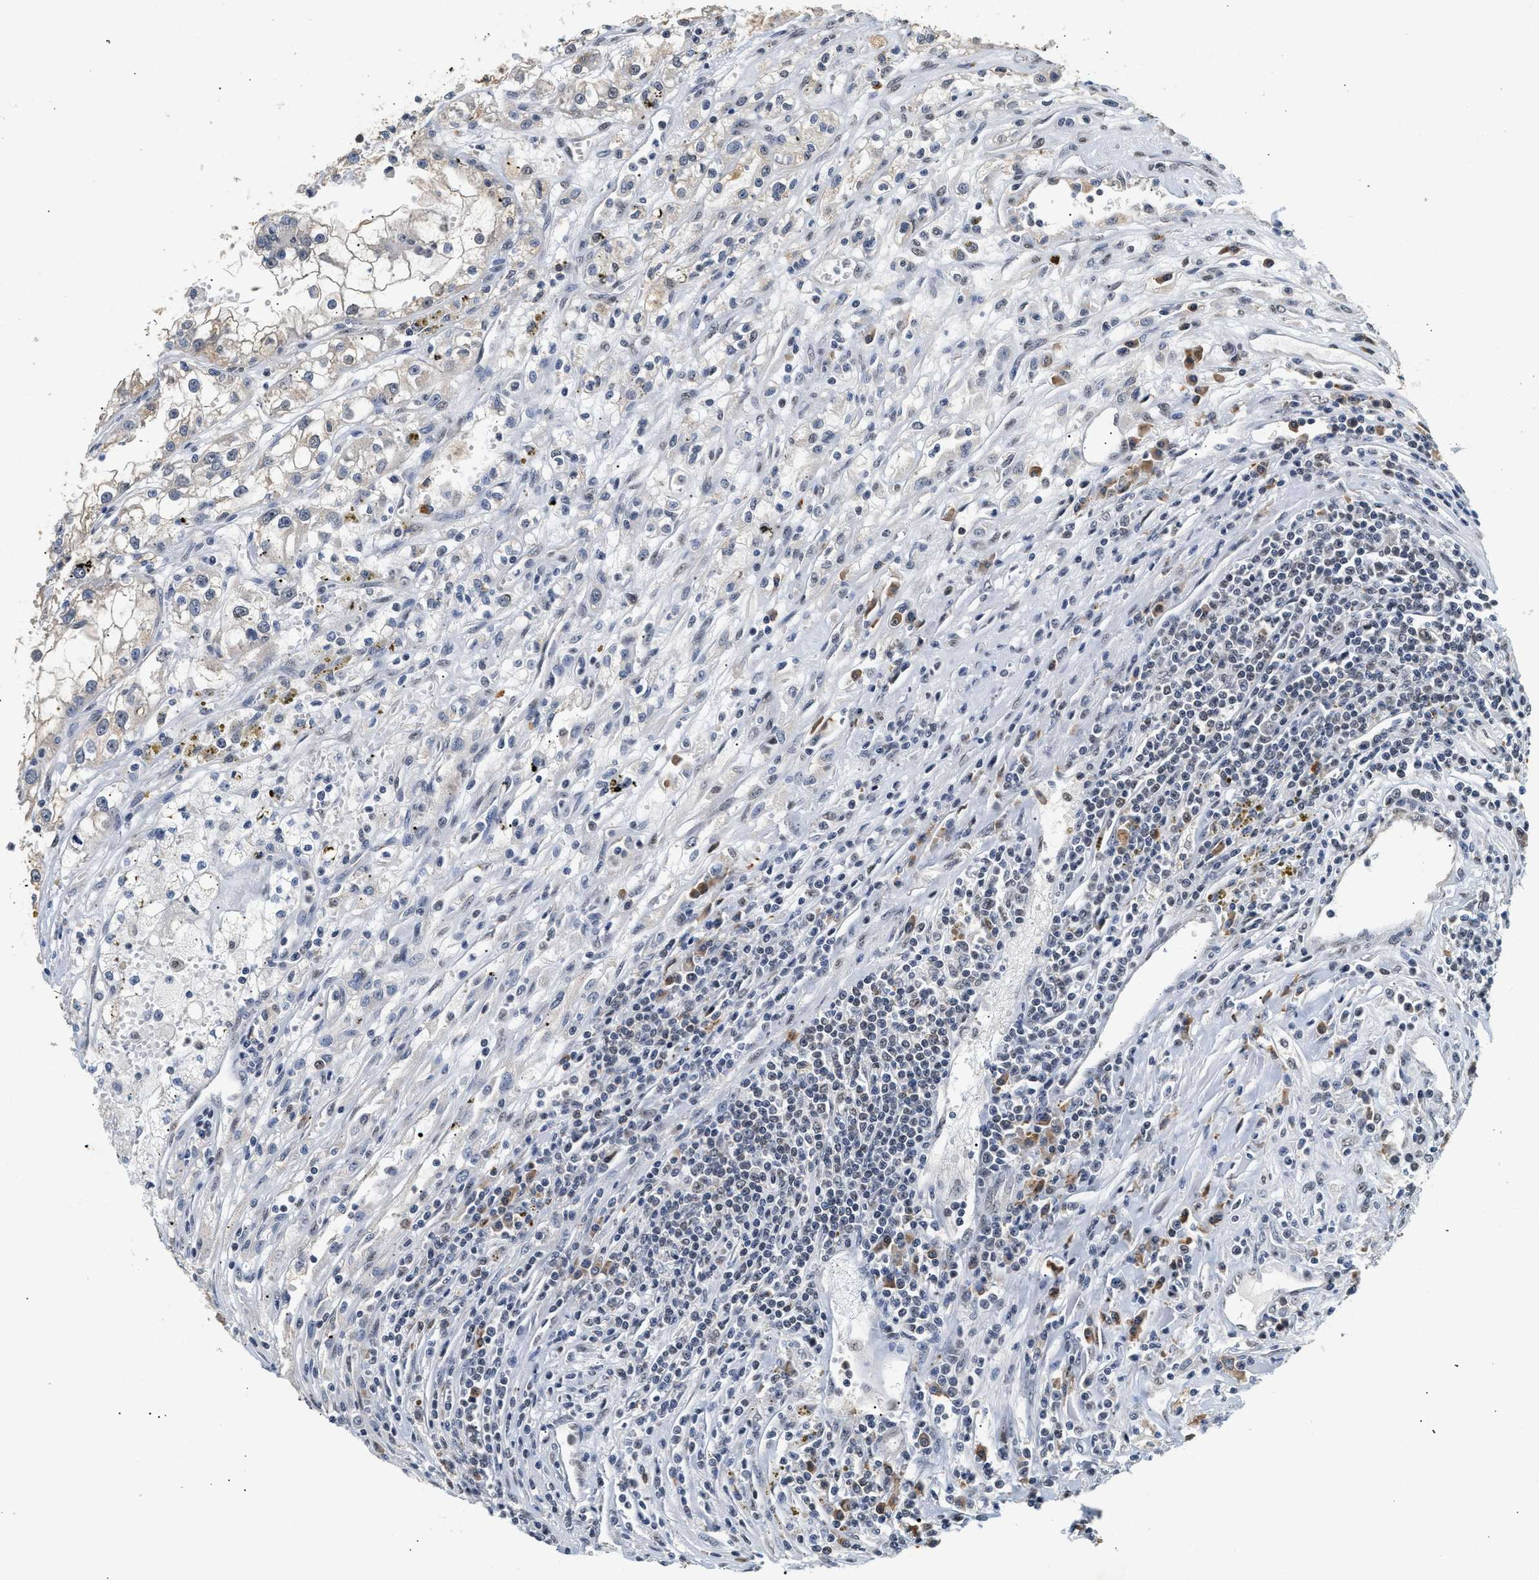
{"staining": {"intensity": "weak", "quantity": "<25%", "location": "cytoplasmic/membranous"}, "tissue": "renal cancer", "cell_type": "Tumor cells", "image_type": "cancer", "snomed": [{"axis": "morphology", "description": "Adenocarcinoma, NOS"}, {"axis": "topography", "description": "Kidney"}], "caption": "Immunohistochemical staining of renal adenocarcinoma reveals no significant positivity in tumor cells. (DAB immunohistochemistry with hematoxylin counter stain).", "gene": "THOC1", "patient": {"sex": "female", "age": 52}}